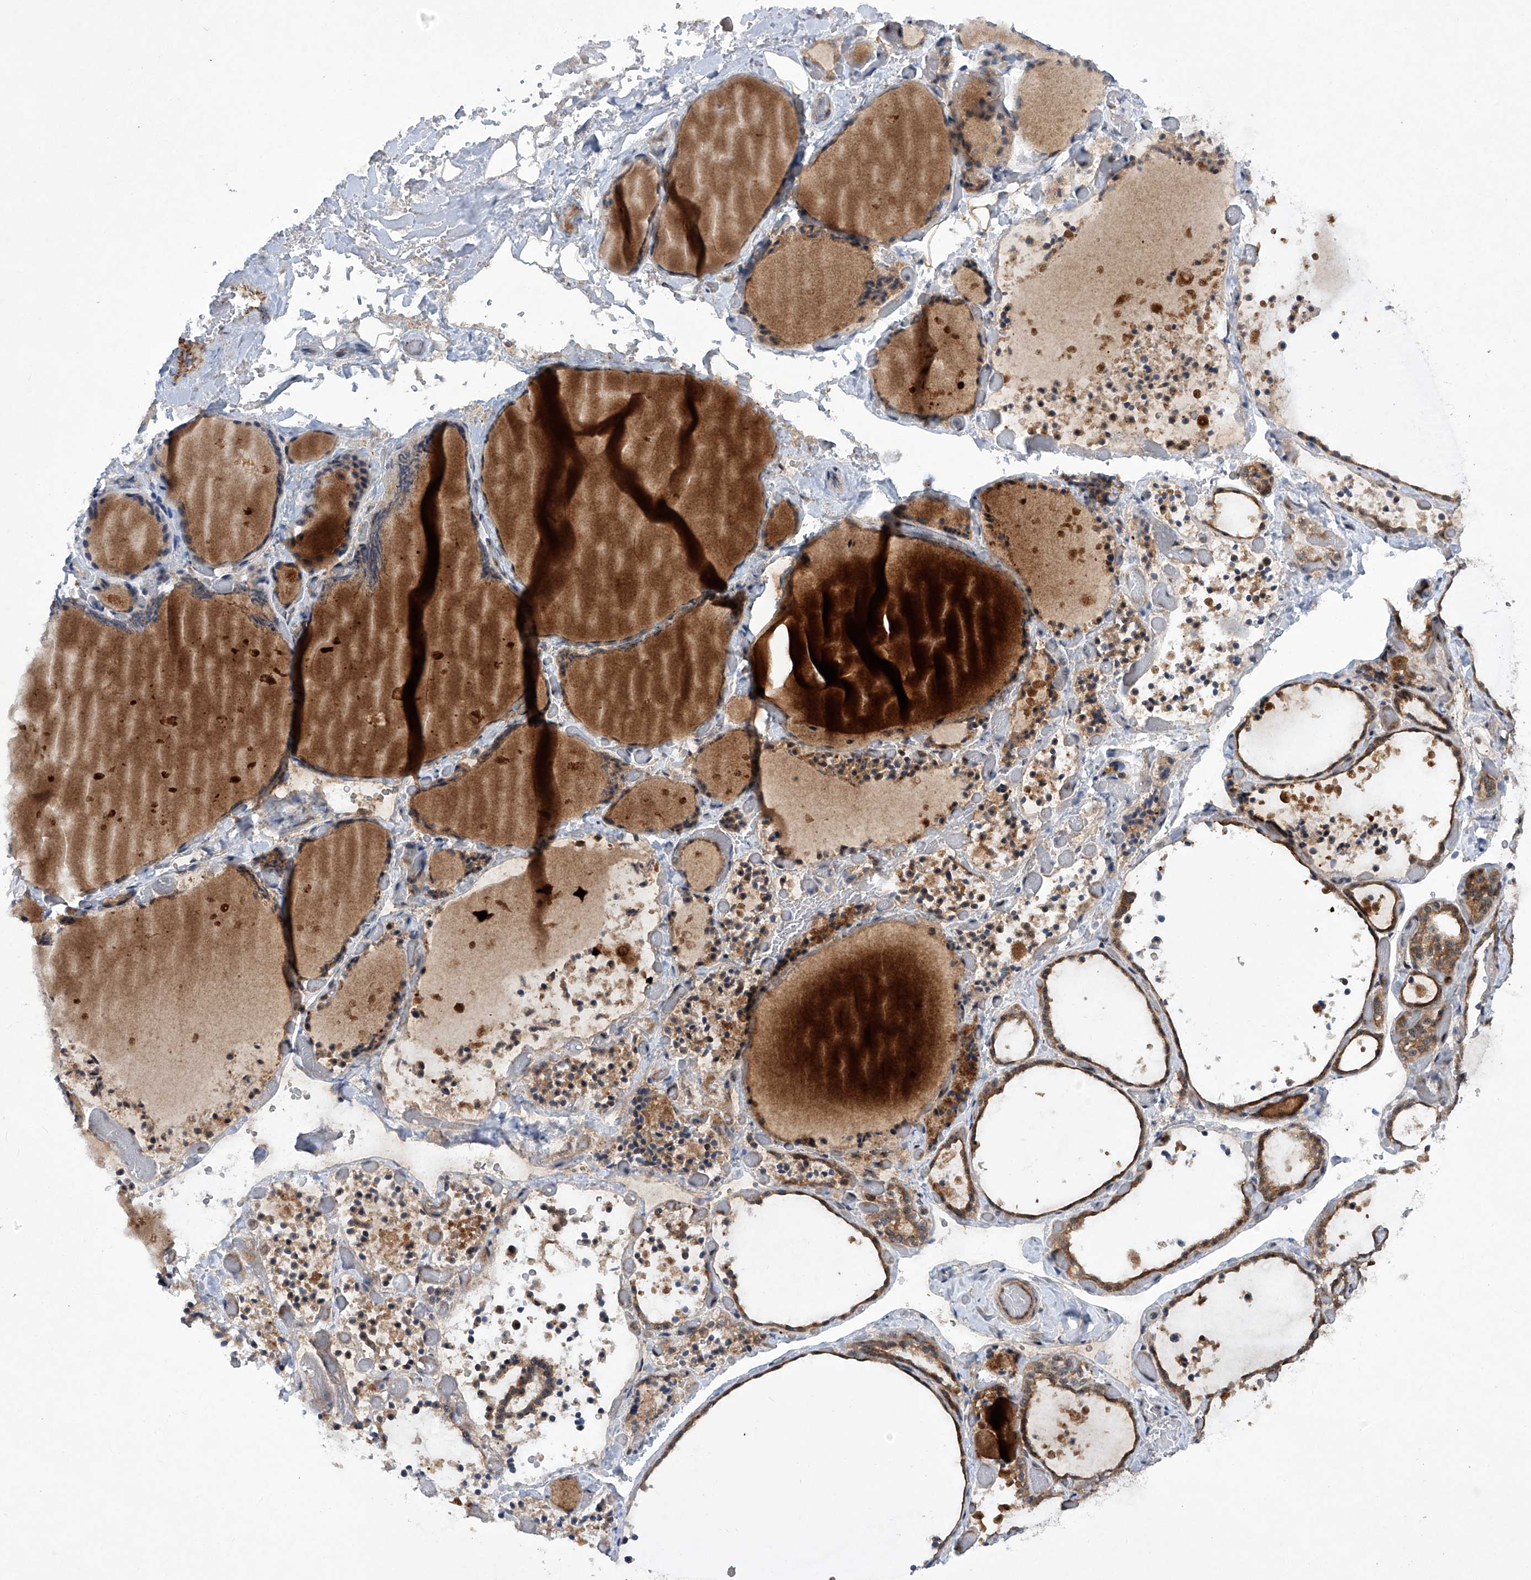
{"staining": {"intensity": "moderate", "quantity": ">75%", "location": "cytoplasmic/membranous"}, "tissue": "thyroid gland", "cell_type": "Glandular cells", "image_type": "normal", "snomed": [{"axis": "morphology", "description": "Normal tissue, NOS"}, {"axis": "topography", "description": "Thyroid gland"}], "caption": "High-magnification brightfield microscopy of unremarkable thyroid gland stained with DAB (3,3'-diaminobenzidine) (brown) and counterstained with hematoxylin (blue). glandular cells exhibit moderate cytoplasmic/membranous staining is present in about>75% of cells.", "gene": "CISH", "patient": {"sex": "female", "age": 44}}